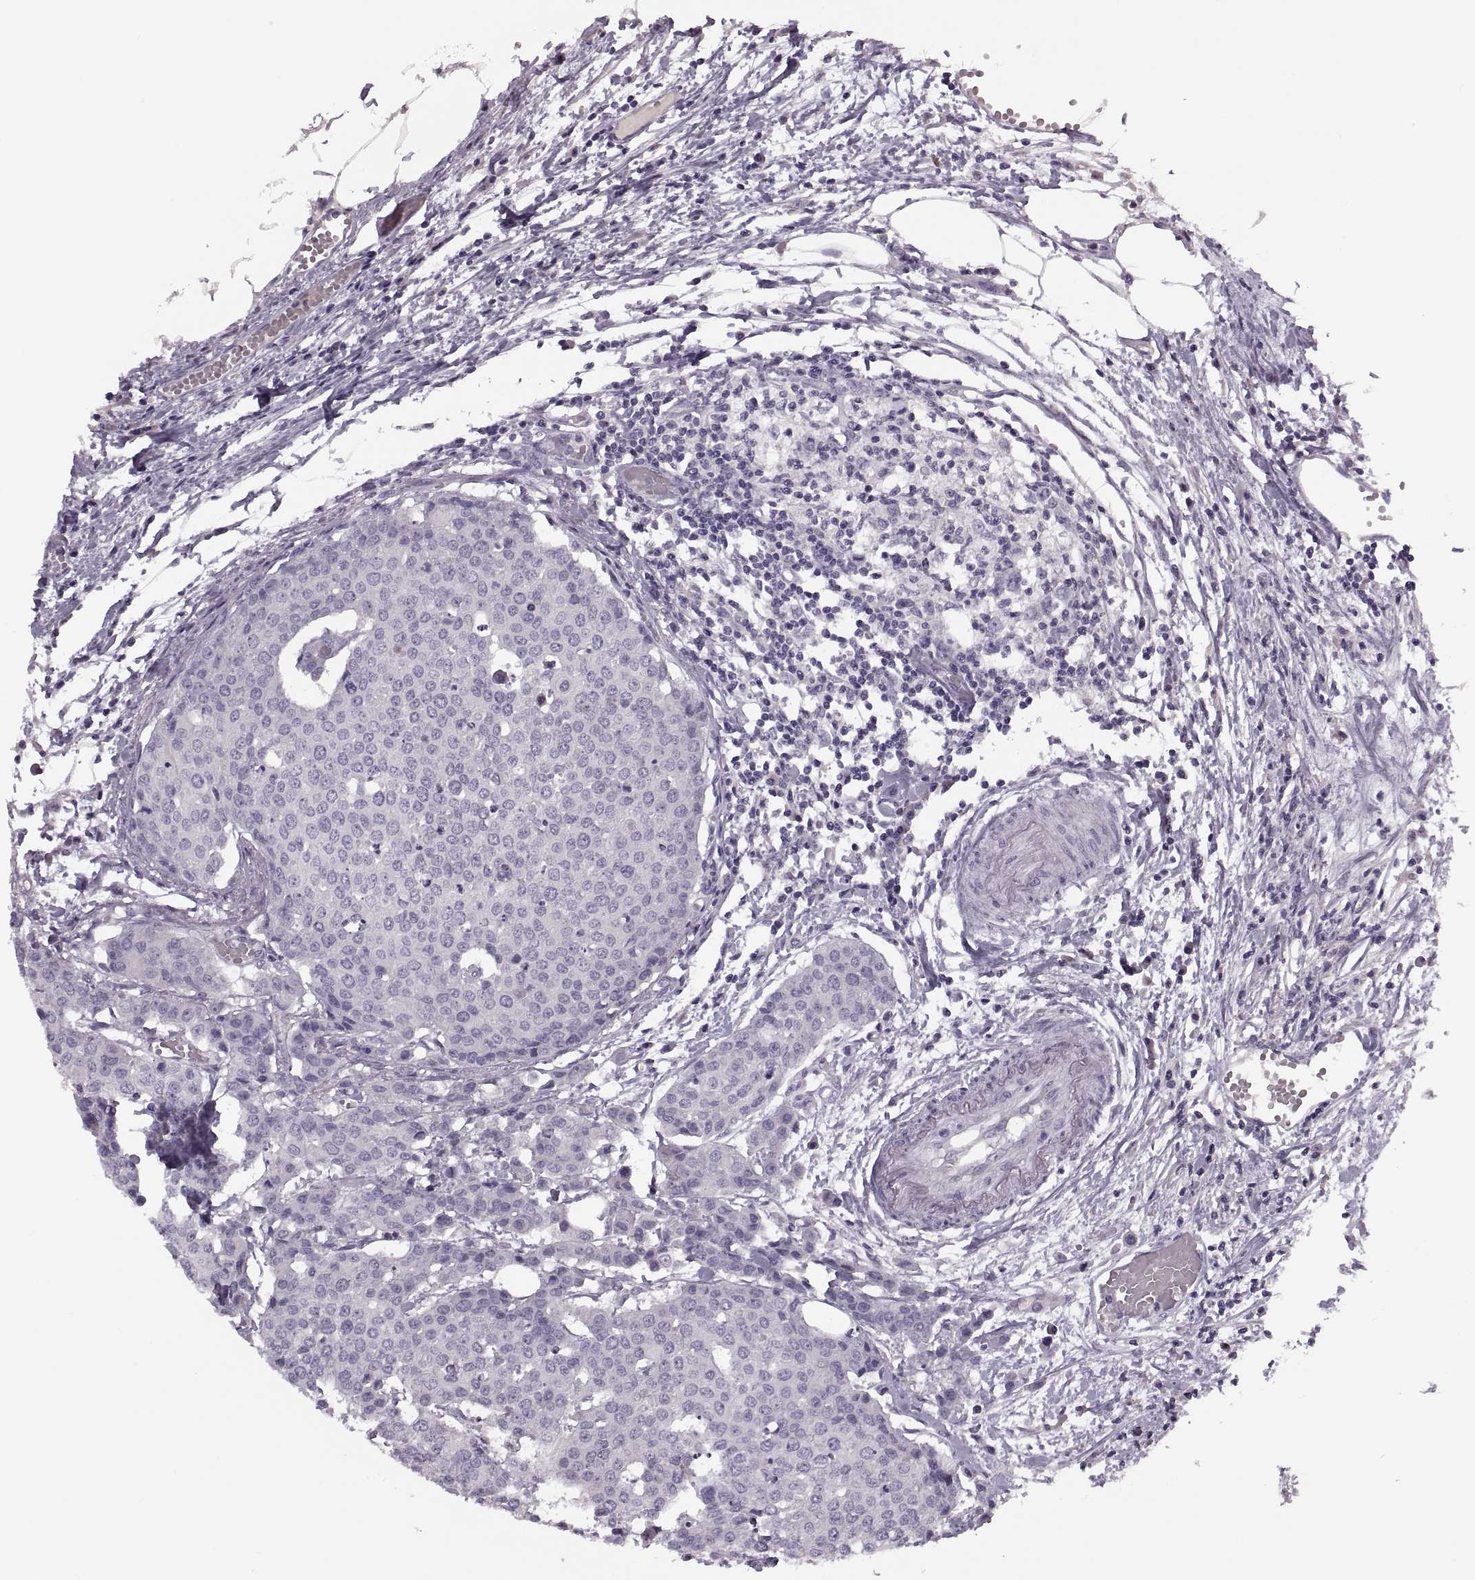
{"staining": {"intensity": "negative", "quantity": "none", "location": "none"}, "tissue": "carcinoid", "cell_type": "Tumor cells", "image_type": "cancer", "snomed": [{"axis": "morphology", "description": "Carcinoid, malignant, NOS"}, {"axis": "topography", "description": "Colon"}], "caption": "DAB (3,3'-diaminobenzidine) immunohistochemical staining of malignant carcinoid demonstrates no significant staining in tumor cells.", "gene": "RSPH6A", "patient": {"sex": "male", "age": 81}}